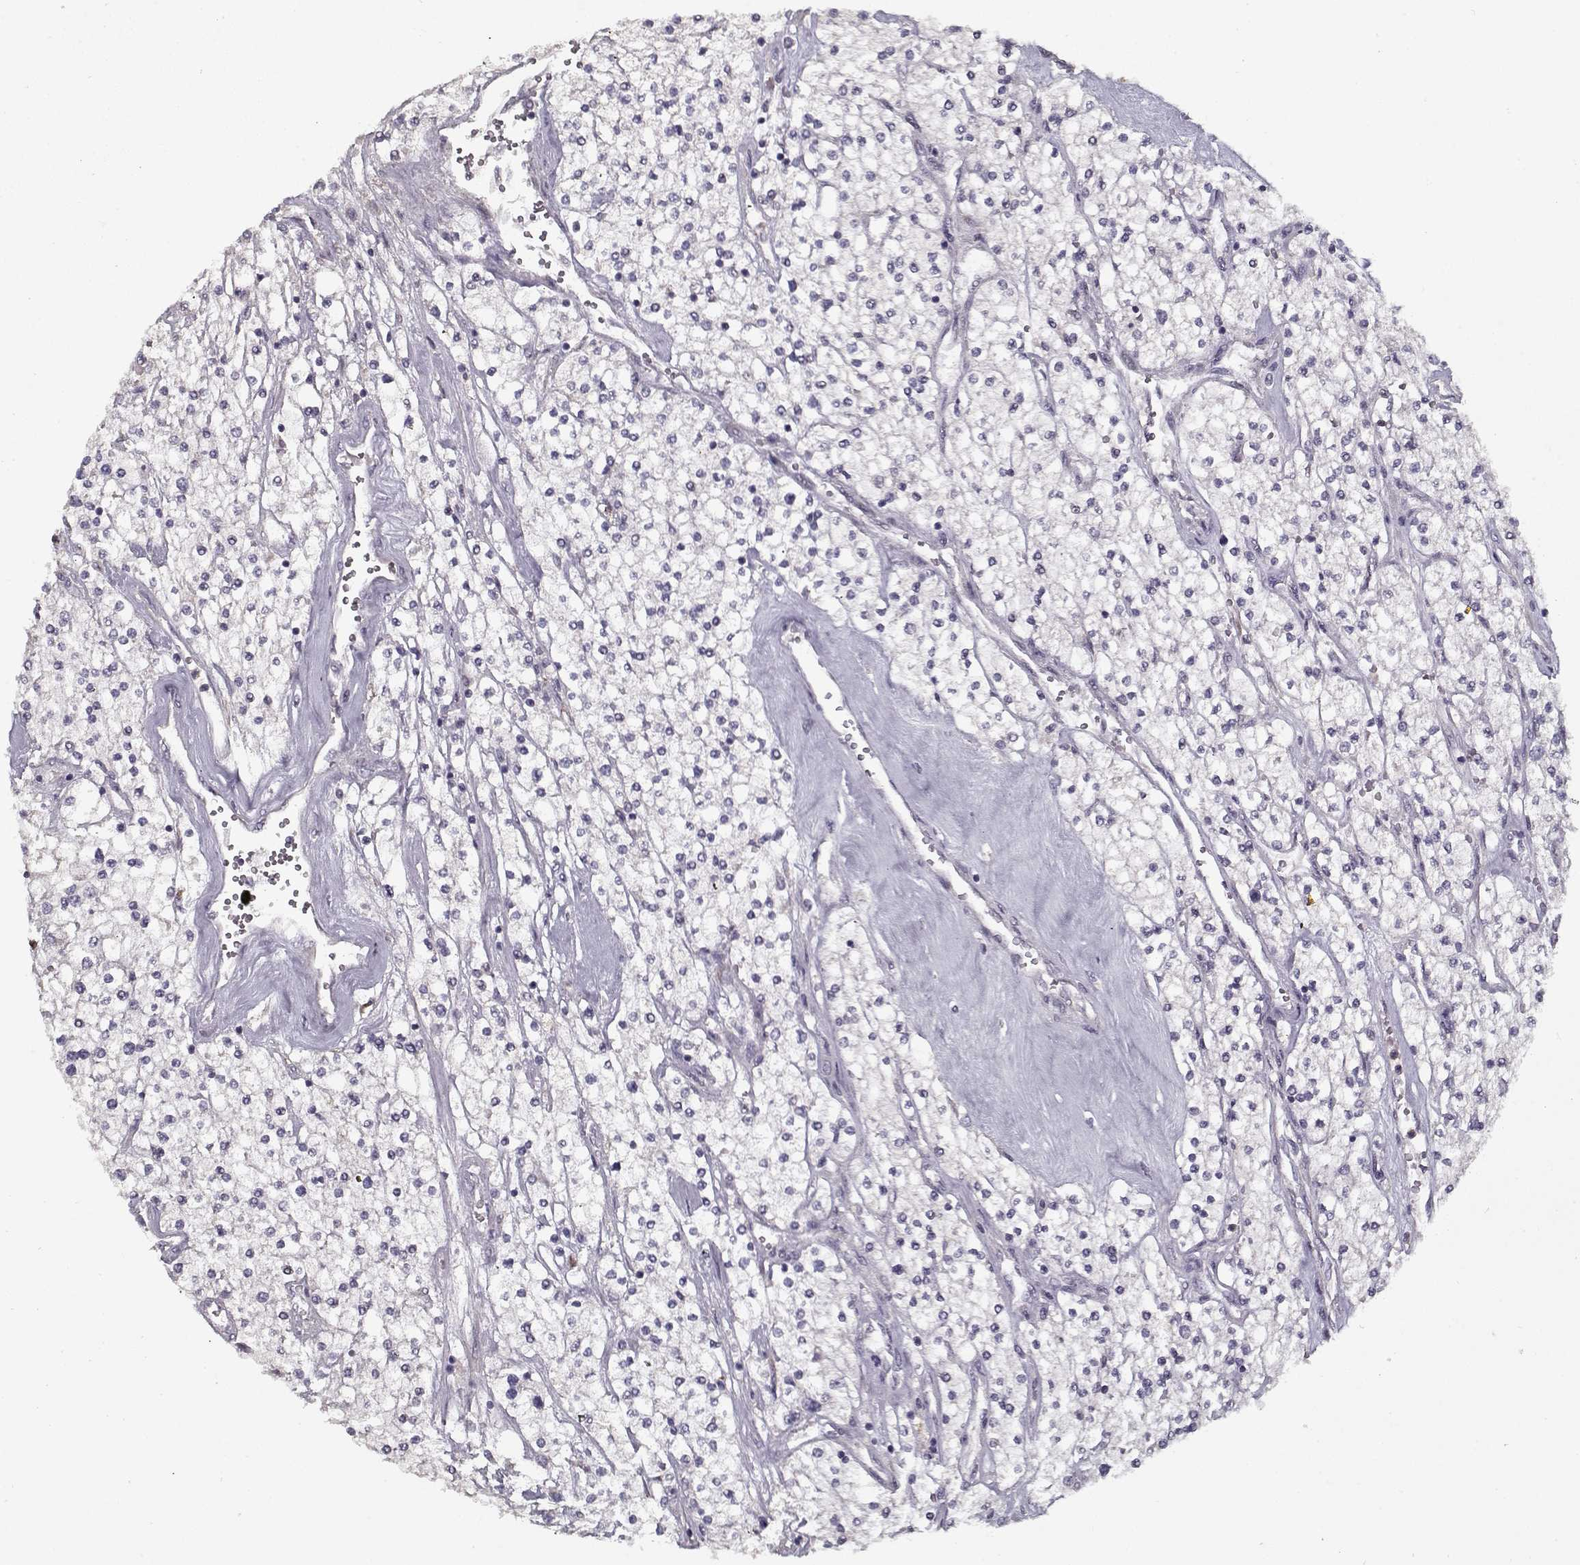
{"staining": {"intensity": "negative", "quantity": "none", "location": "none"}, "tissue": "renal cancer", "cell_type": "Tumor cells", "image_type": "cancer", "snomed": [{"axis": "morphology", "description": "Adenocarcinoma, NOS"}, {"axis": "topography", "description": "Kidney"}], "caption": "Renal adenocarcinoma stained for a protein using immunohistochemistry reveals no positivity tumor cells.", "gene": "LAMA2", "patient": {"sex": "male", "age": 80}}